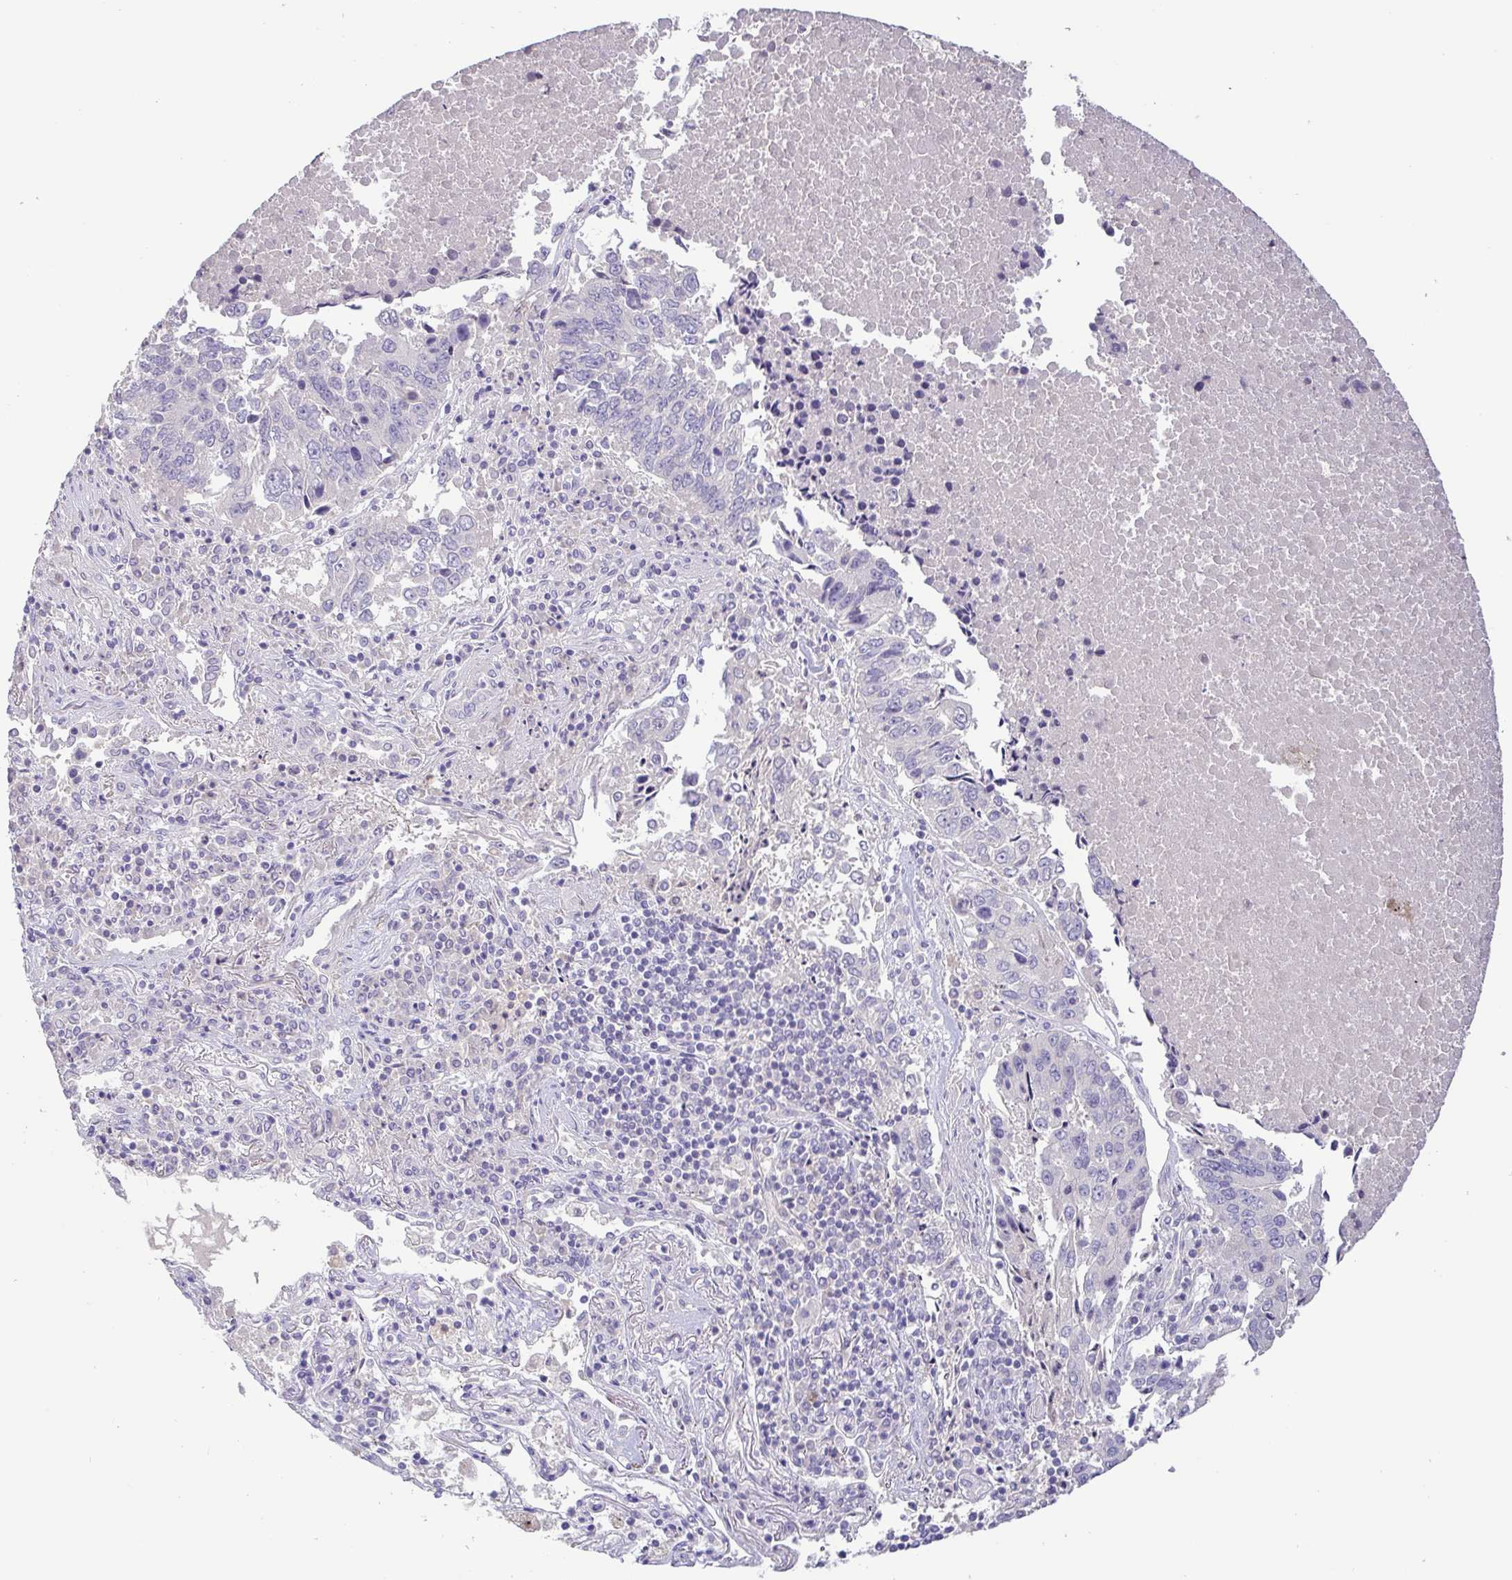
{"staining": {"intensity": "negative", "quantity": "none", "location": "none"}, "tissue": "lung cancer", "cell_type": "Tumor cells", "image_type": "cancer", "snomed": [{"axis": "morphology", "description": "Squamous cell carcinoma, NOS"}, {"axis": "topography", "description": "Lung"}], "caption": "Tumor cells are negative for brown protein staining in squamous cell carcinoma (lung).", "gene": "PYGM", "patient": {"sex": "female", "age": 66}}